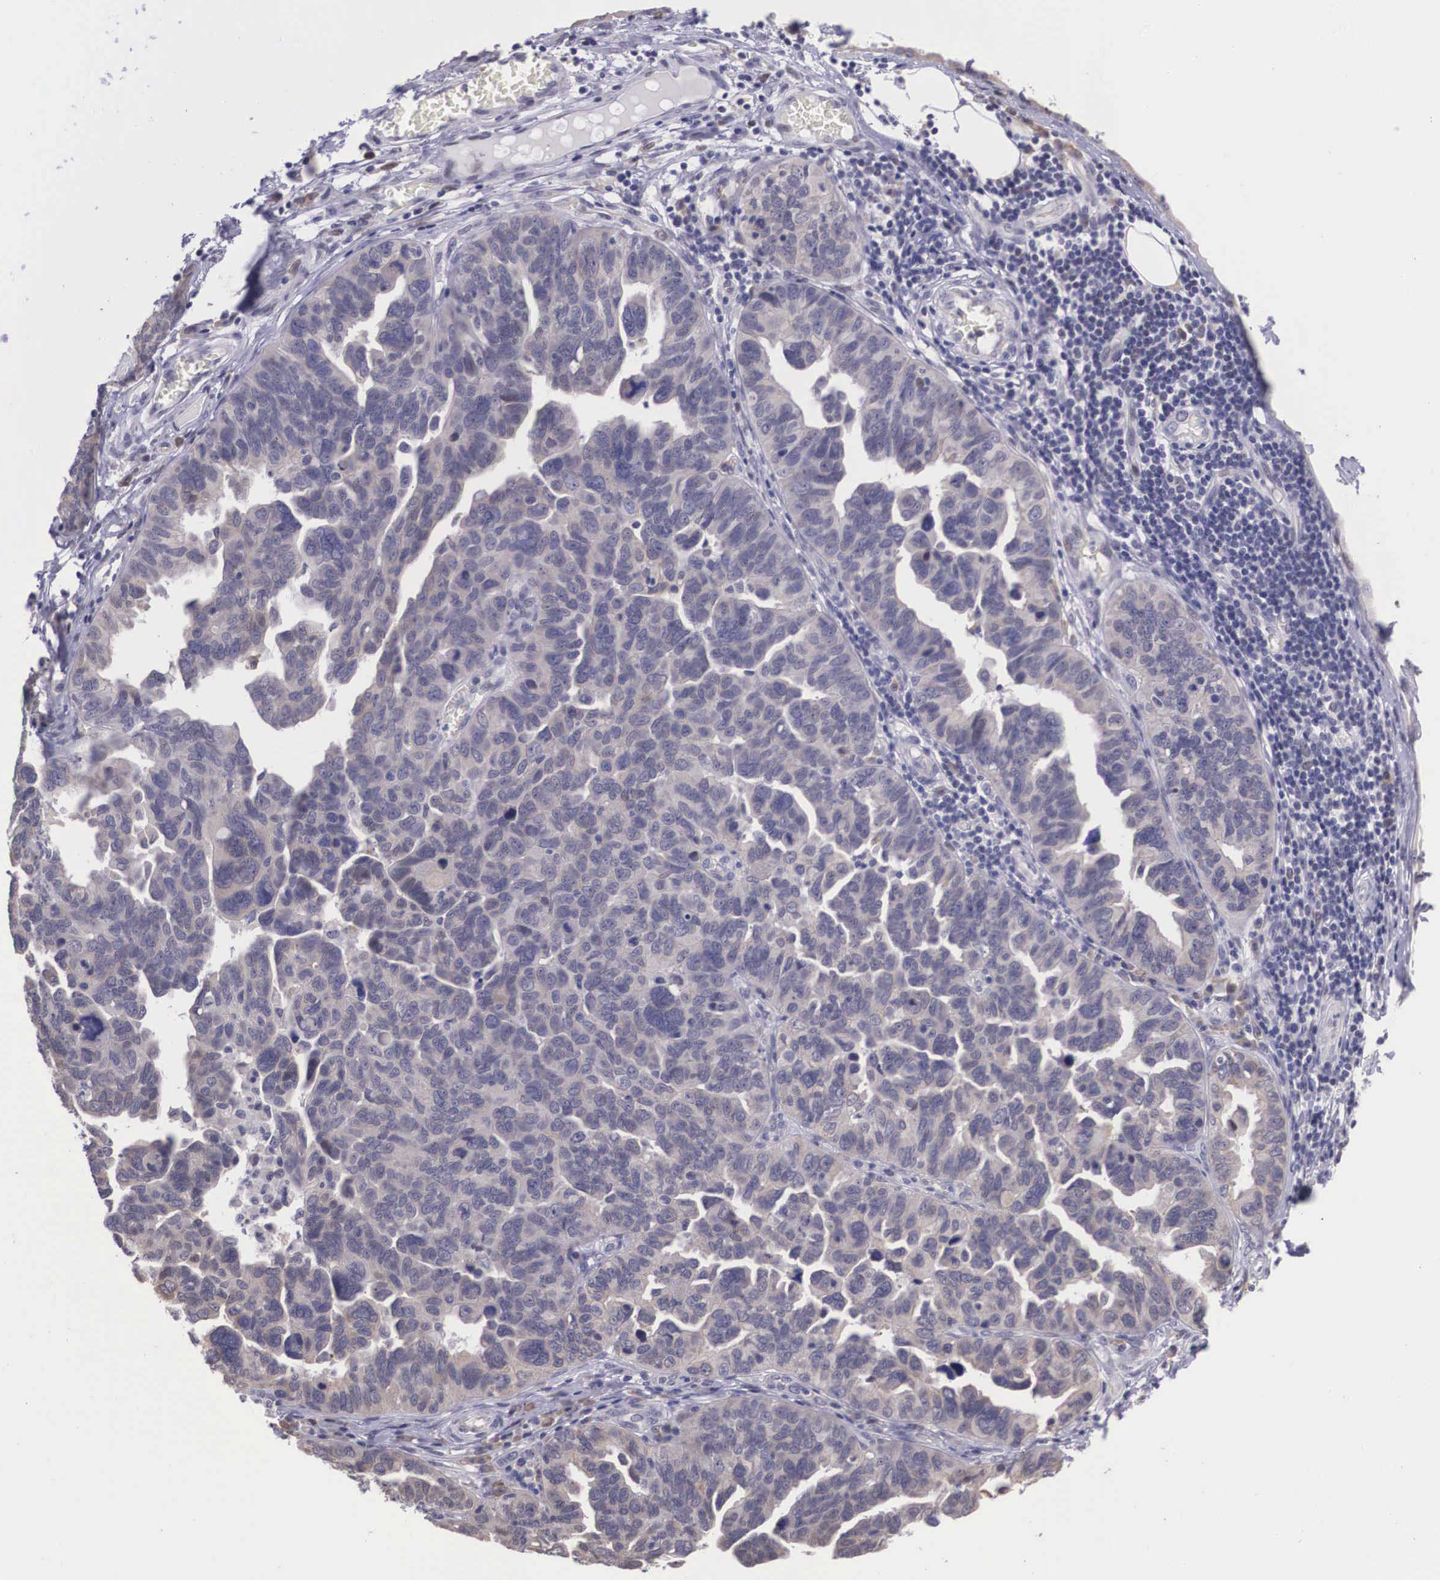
{"staining": {"intensity": "weak", "quantity": "<25%", "location": "cytoplasmic/membranous"}, "tissue": "ovarian cancer", "cell_type": "Tumor cells", "image_type": "cancer", "snomed": [{"axis": "morphology", "description": "Cystadenocarcinoma, serous, NOS"}, {"axis": "topography", "description": "Ovary"}], "caption": "There is no significant positivity in tumor cells of ovarian cancer (serous cystadenocarcinoma). Nuclei are stained in blue.", "gene": "SLC25A21", "patient": {"sex": "female", "age": 64}}